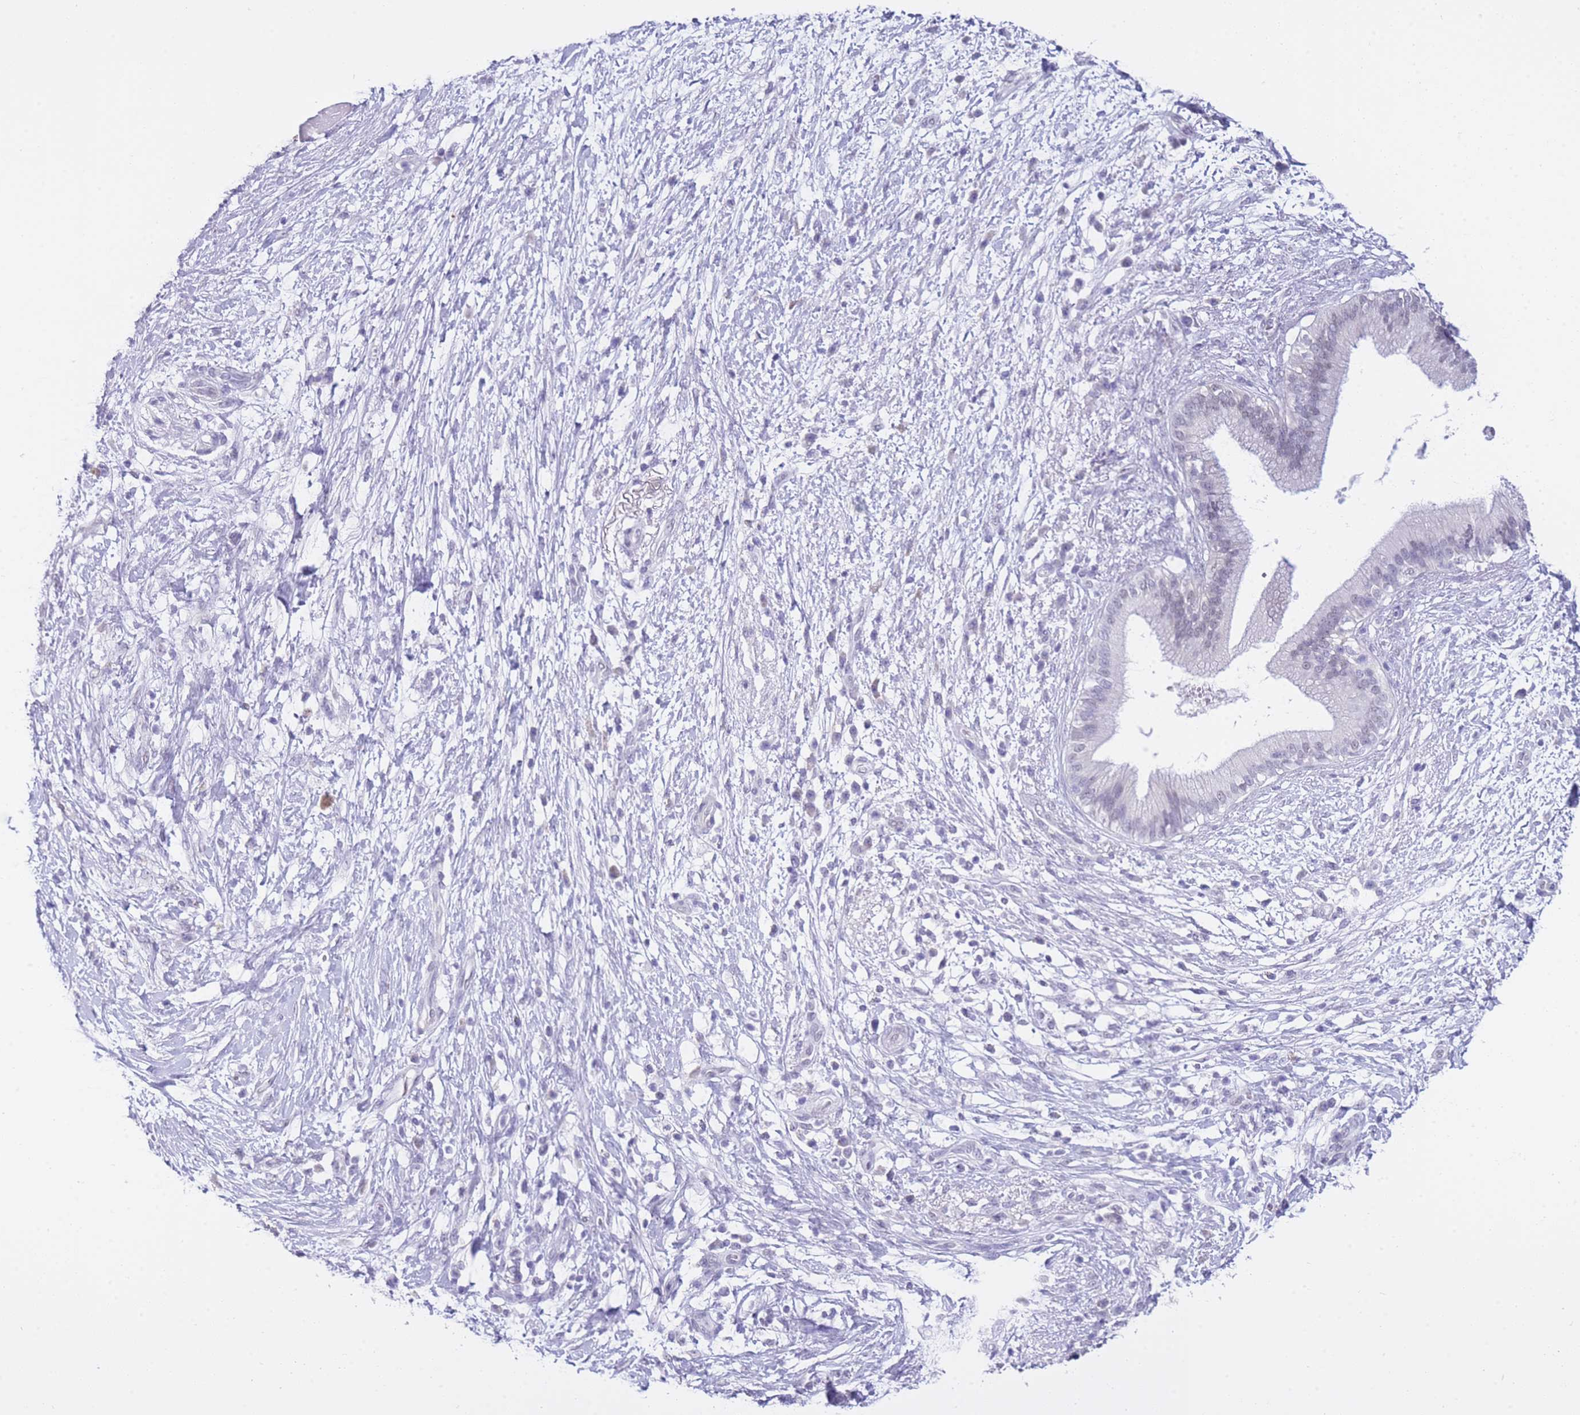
{"staining": {"intensity": "negative", "quantity": "none", "location": "none"}, "tissue": "pancreatic cancer", "cell_type": "Tumor cells", "image_type": "cancer", "snomed": [{"axis": "morphology", "description": "Adenocarcinoma, NOS"}, {"axis": "topography", "description": "Pancreas"}], "caption": "DAB (3,3'-diaminobenzidine) immunohistochemical staining of human pancreatic adenocarcinoma shows no significant expression in tumor cells.", "gene": "FRAT2", "patient": {"sex": "female", "age": 72}}